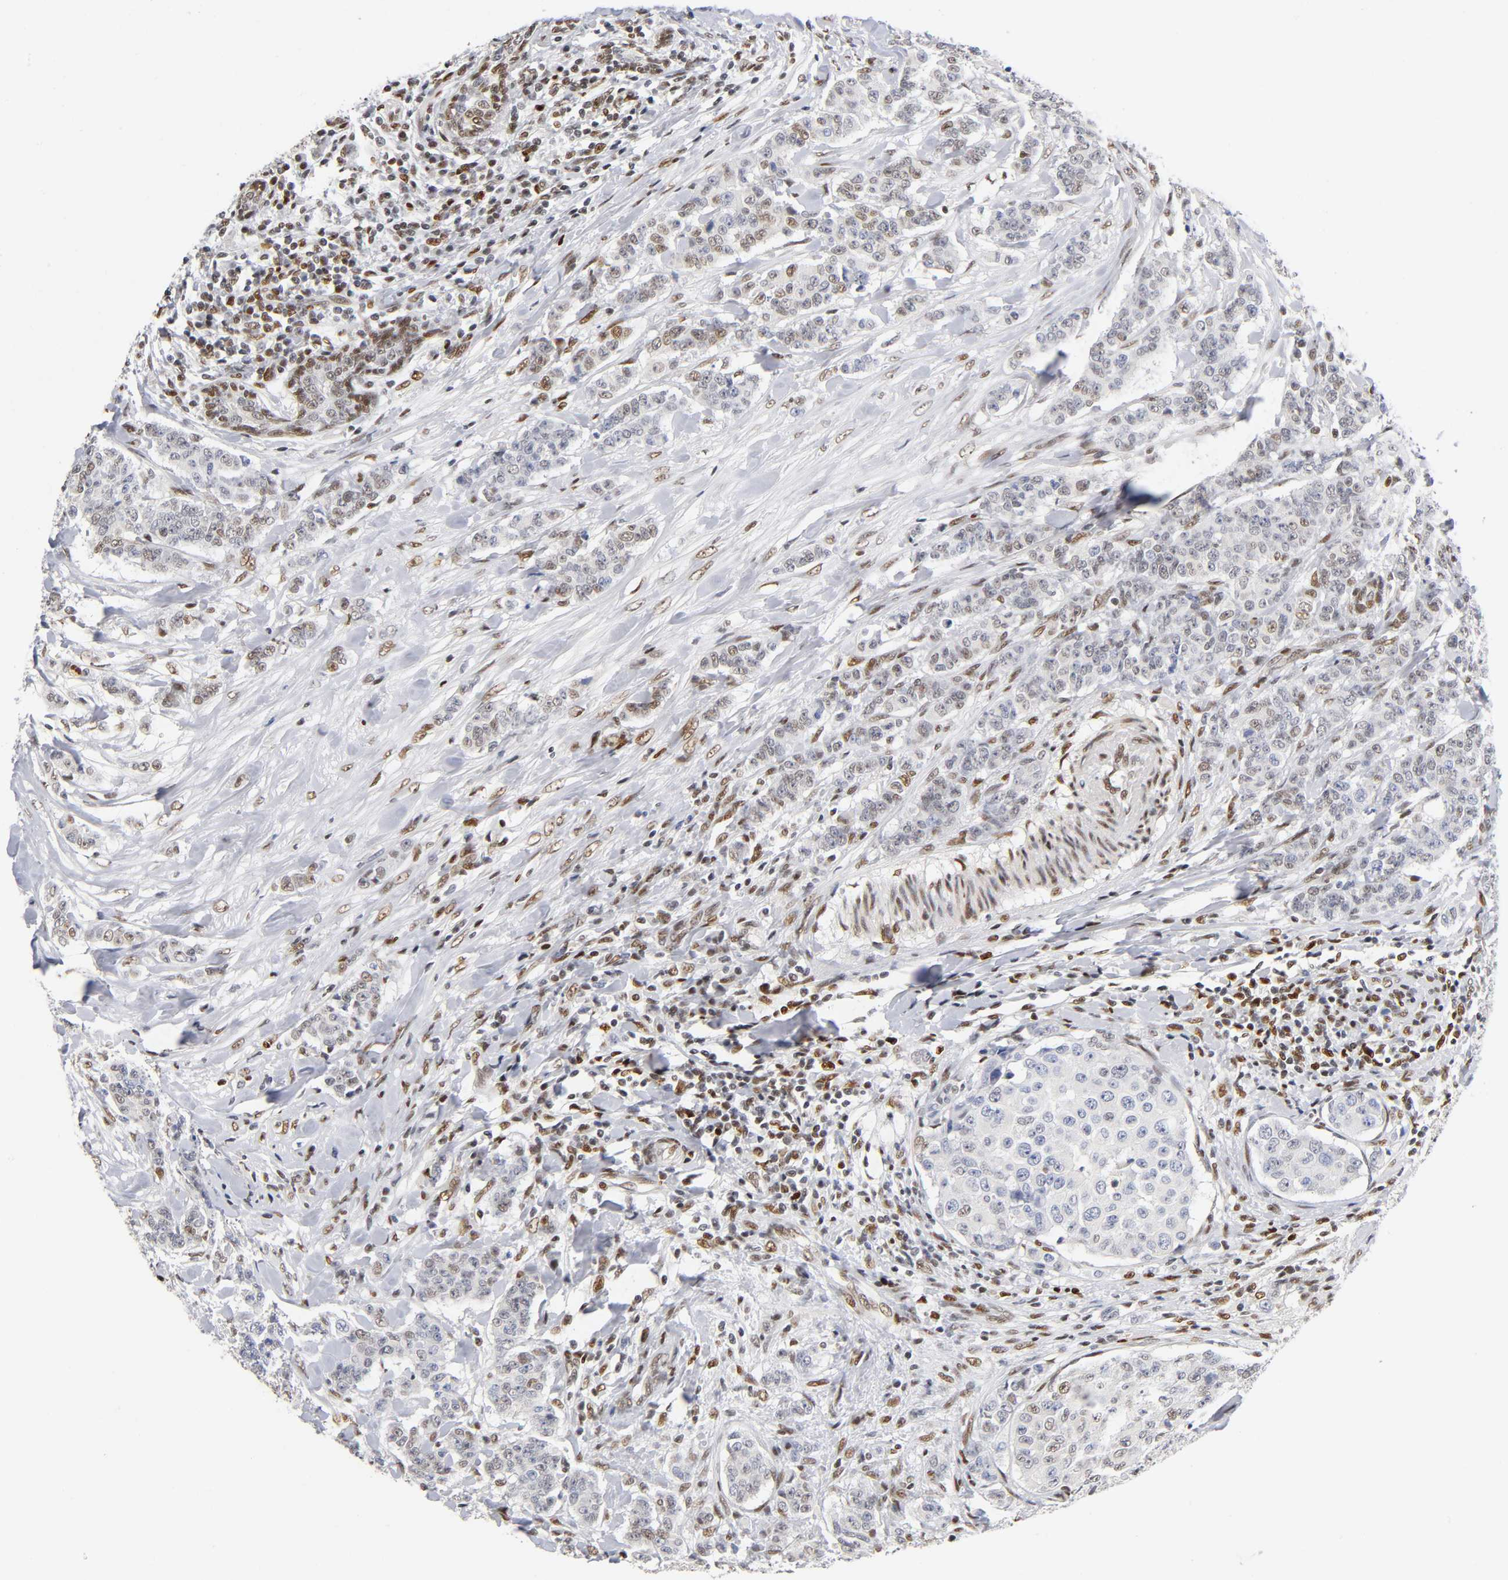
{"staining": {"intensity": "weak", "quantity": "25%-75%", "location": "nuclear"}, "tissue": "breast cancer", "cell_type": "Tumor cells", "image_type": "cancer", "snomed": [{"axis": "morphology", "description": "Duct carcinoma"}, {"axis": "topography", "description": "Breast"}], "caption": "Immunohistochemistry (IHC) (DAB) staining of breast cancer exhibits weak nuclear protein positivity in about 25%-75% of tumor cells. The staining was performed using DAB to visualize the protein expression in brown, while the nuclei were stained in blue with hematoxylin (Magnification: 20x).", "gene": "NR3C1", "patient": {"sex": "female", "age": 40}}